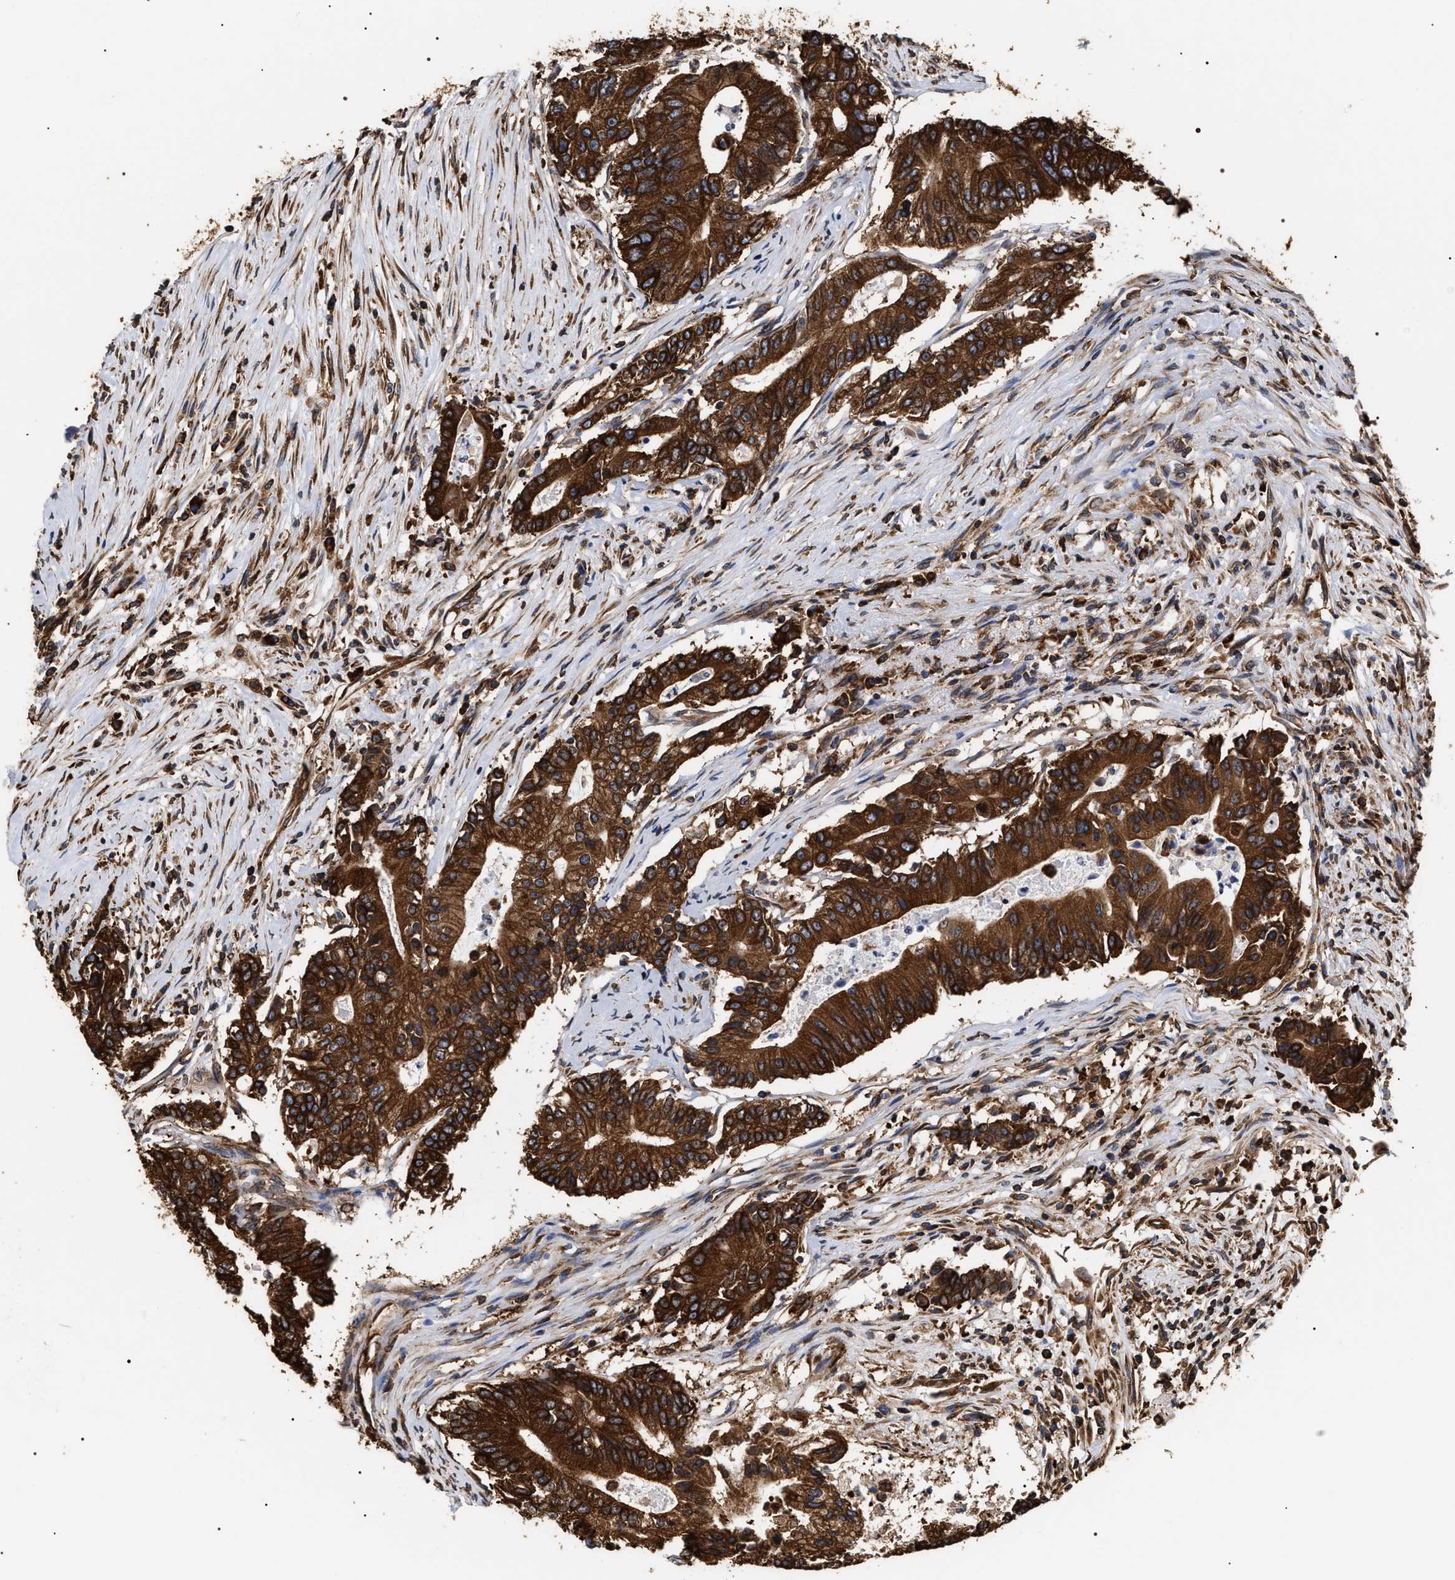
{"staining": {"intensity": "strong", "quantity": ">75%", "location": "cytoplasmic/membranous"}, "tissue": "colorectal cancer", "cell_type": "Tumor cells", "image_type": "cancer", "snomed": [{"axis": "morphology", "description": "Adenocarcinoma, NOS"}, {"axis": "topography", "description": "Colon"}], "caption": "Immunohistochemical staining of adenocarcinoma (colorectal) exhibits high levels of strong cytoplasmic/membranous protein expression in about >75% of tumor cells. (Brightfield microscopy of DAB IHC at high magnification).", "gene": "SERBP1", "patient": {"sex": "female", "age": 77}}